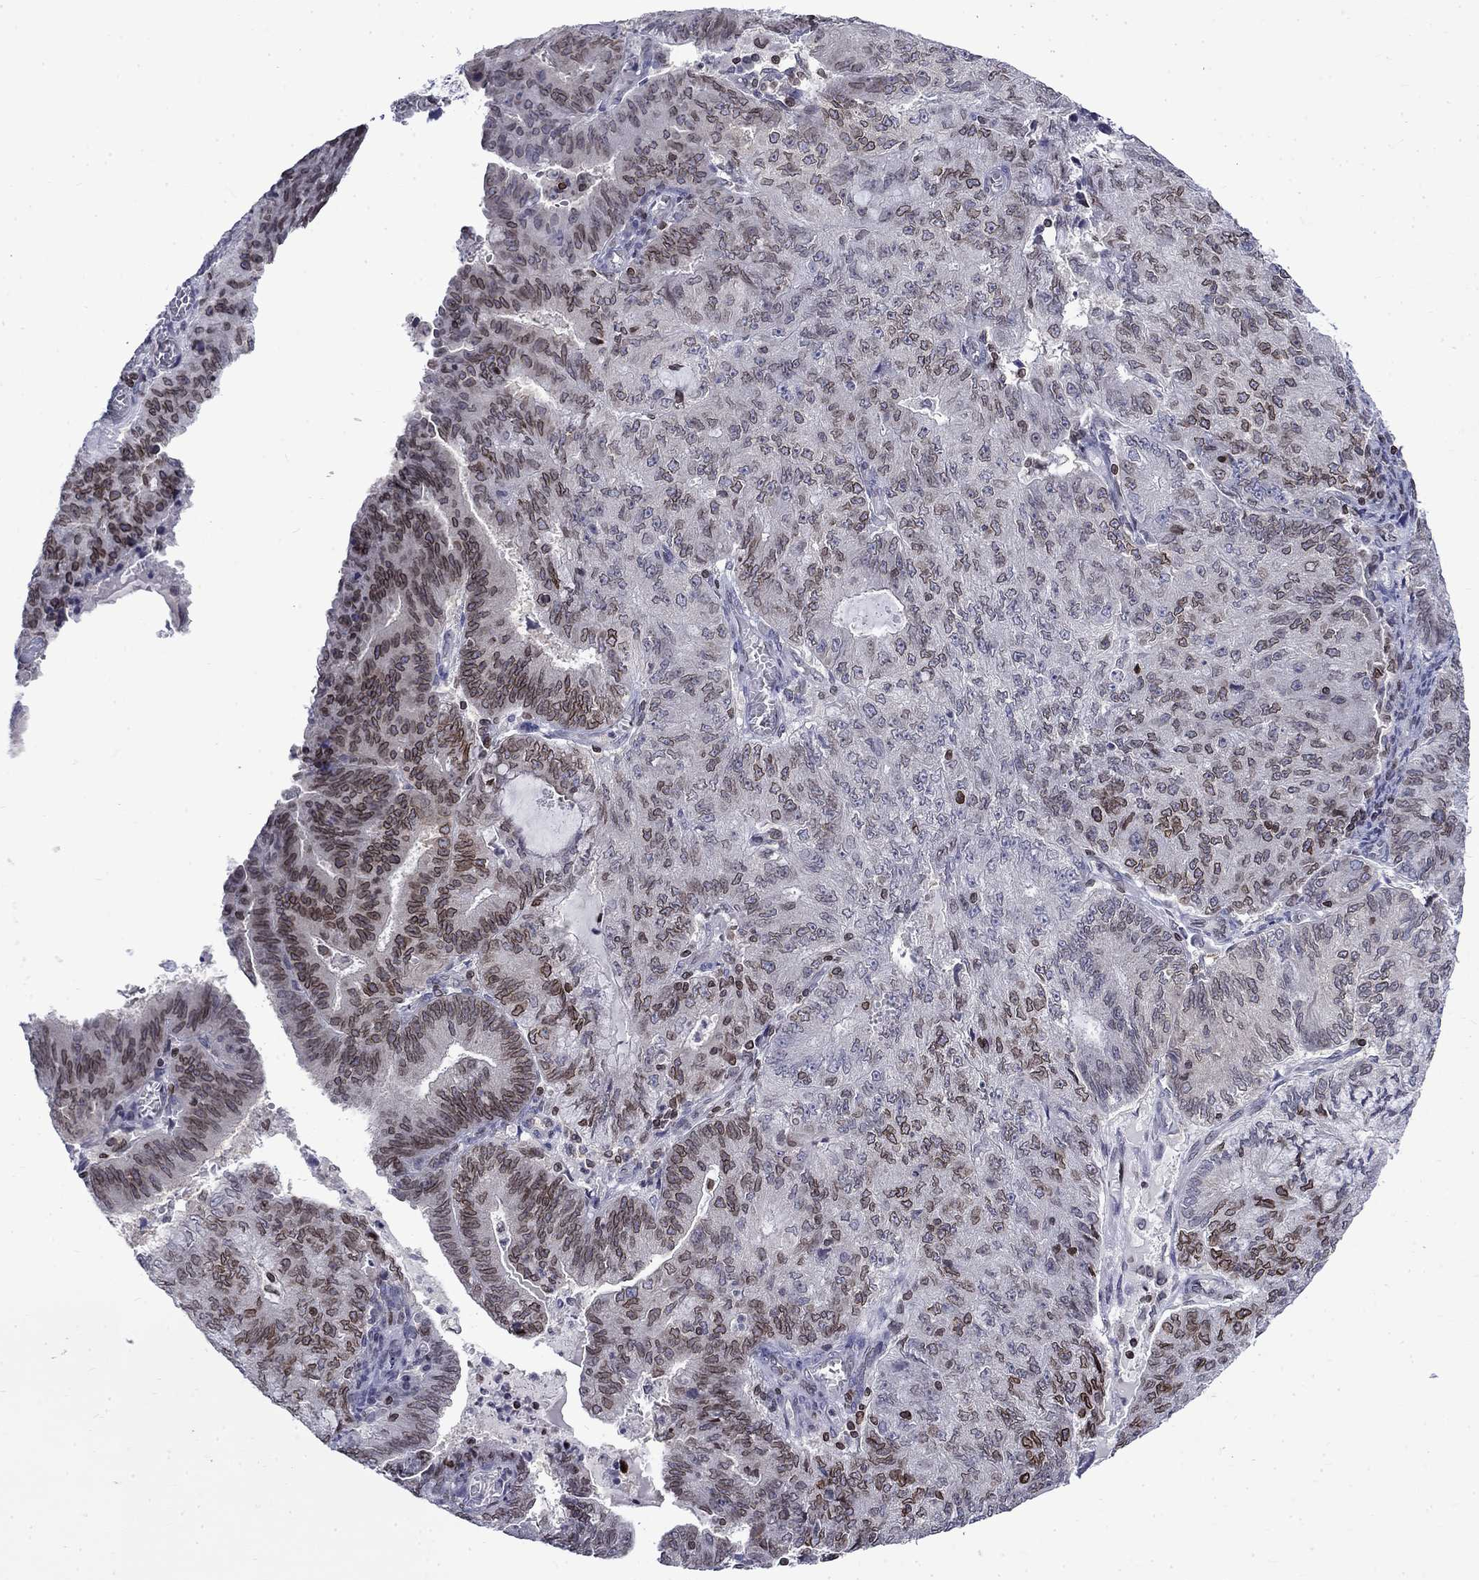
{"staining": {"intensity": "strong", "quantity": "<25%", "location": "cytoplasmic/membranous,nuclear"}, "tissue": "endometrial cancer", "cell_type": "Tumor cells", "image_type": "cancer", "snomed": [{"axis": "morphology", "description": "Adenocarcinoma, NOS"}, {"axis": "topography", "description": "Endometrium"}], "caption": "A brown stain shows strong cytoplasmic/membranous and nuclear staining of a protein in human endometrial cancer tumor cells. (Stains: DAB (3,3'-diaminobenzidine) in brown, nuclei in blue, Microscopy: brightfield microscopy at high magnification).", "gene": "SLA", "patient": {"sex": "female", "age": 82}}